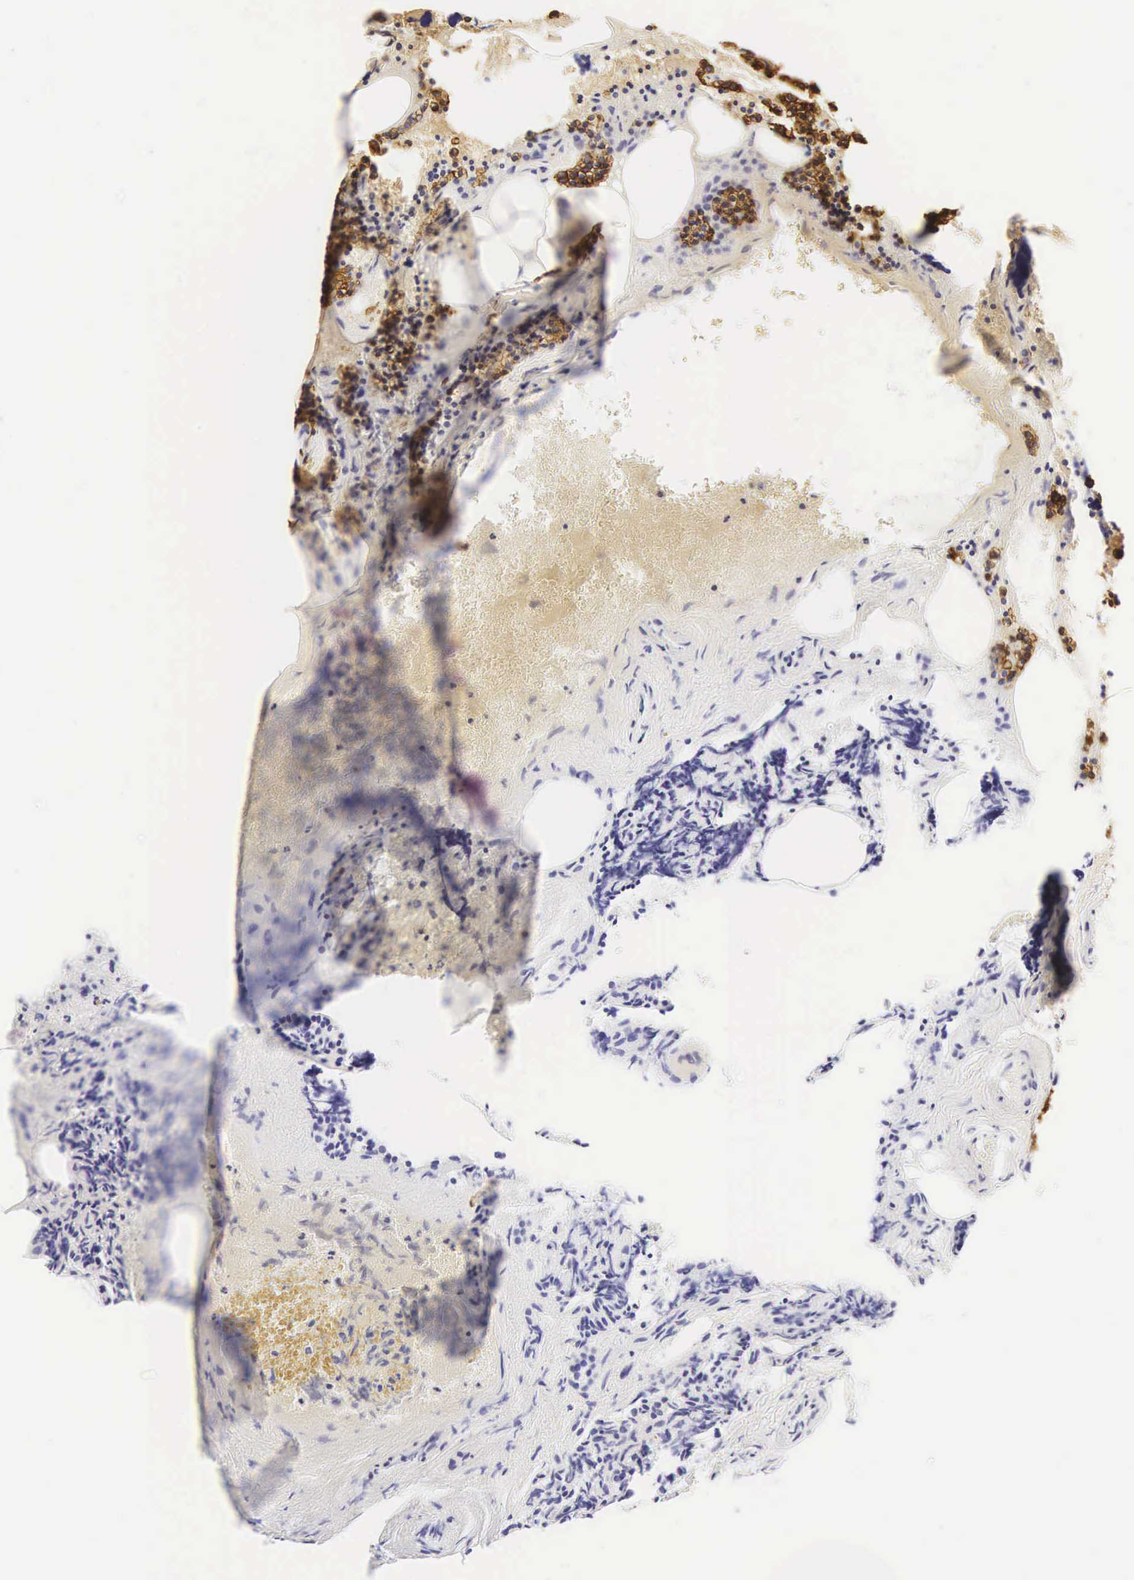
{"staining": {"intensity": "strong", "quantity": ">75%", "location": "cytoplasmic/membranous"}, "tissue": "parathyroid gland", "cell_type": "Glandular cells", "image_type": "normal", "snomed": [{"axis": "morphology", "description": "Normal tissue, NOS"}, {"axis": "topography", "description": "Parathyroid gland"}], "caption": "A brown stain highlights strong cytoplasmic/membranous staining of a protein in glandular cells of benign human parathyroid gland. (Stains: DAB in brown, nuclei in blue, Microscopy: brightfield microscopy at high magnification).", "gene": "KRT18", "patient": {"sex": "male", "age": 71}}